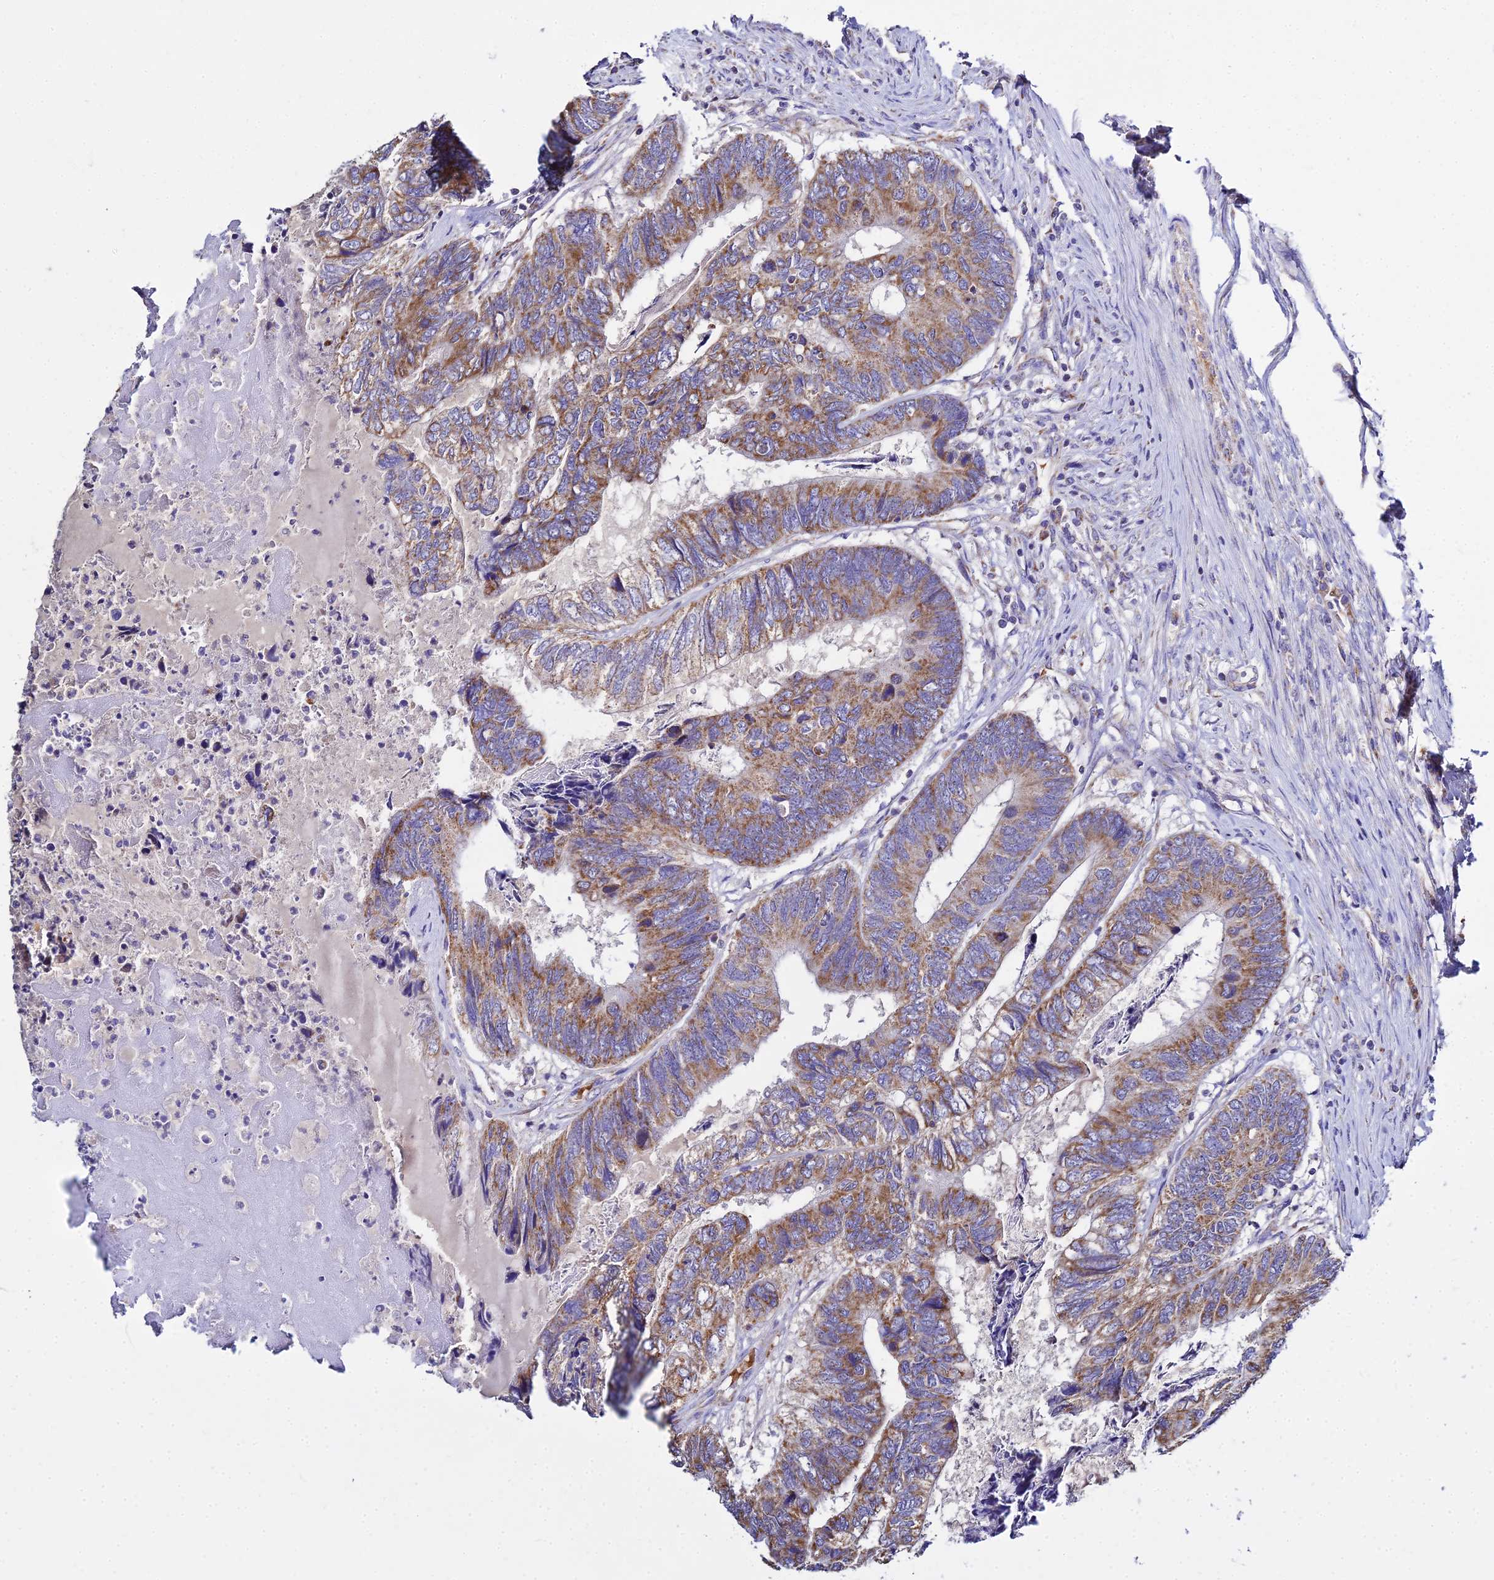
{"staining": {"intensity": "moderate", "quantity": ">75%", "location": "cytoplasmic/membranous"}, "tissue": "colorectal cancer", "cell_type": "Tumor cells", "image_type": "cancer", "snomed": [{"axis": "morphology", "description": "Adenocarcinoma, NOS"}, {"axis": "topography", "description": "Colon"}], "caption": "Protein staining of colorectal cancer (adenocarcinoma) tissue displays moderate cytoplasmic/membranous staining in approximately >75% of tumor cells. (Brightfield microscopy of DAB IHC at high magnification).", "gene": "TYW5", "patient": {"sex": "female", "age": 67}}